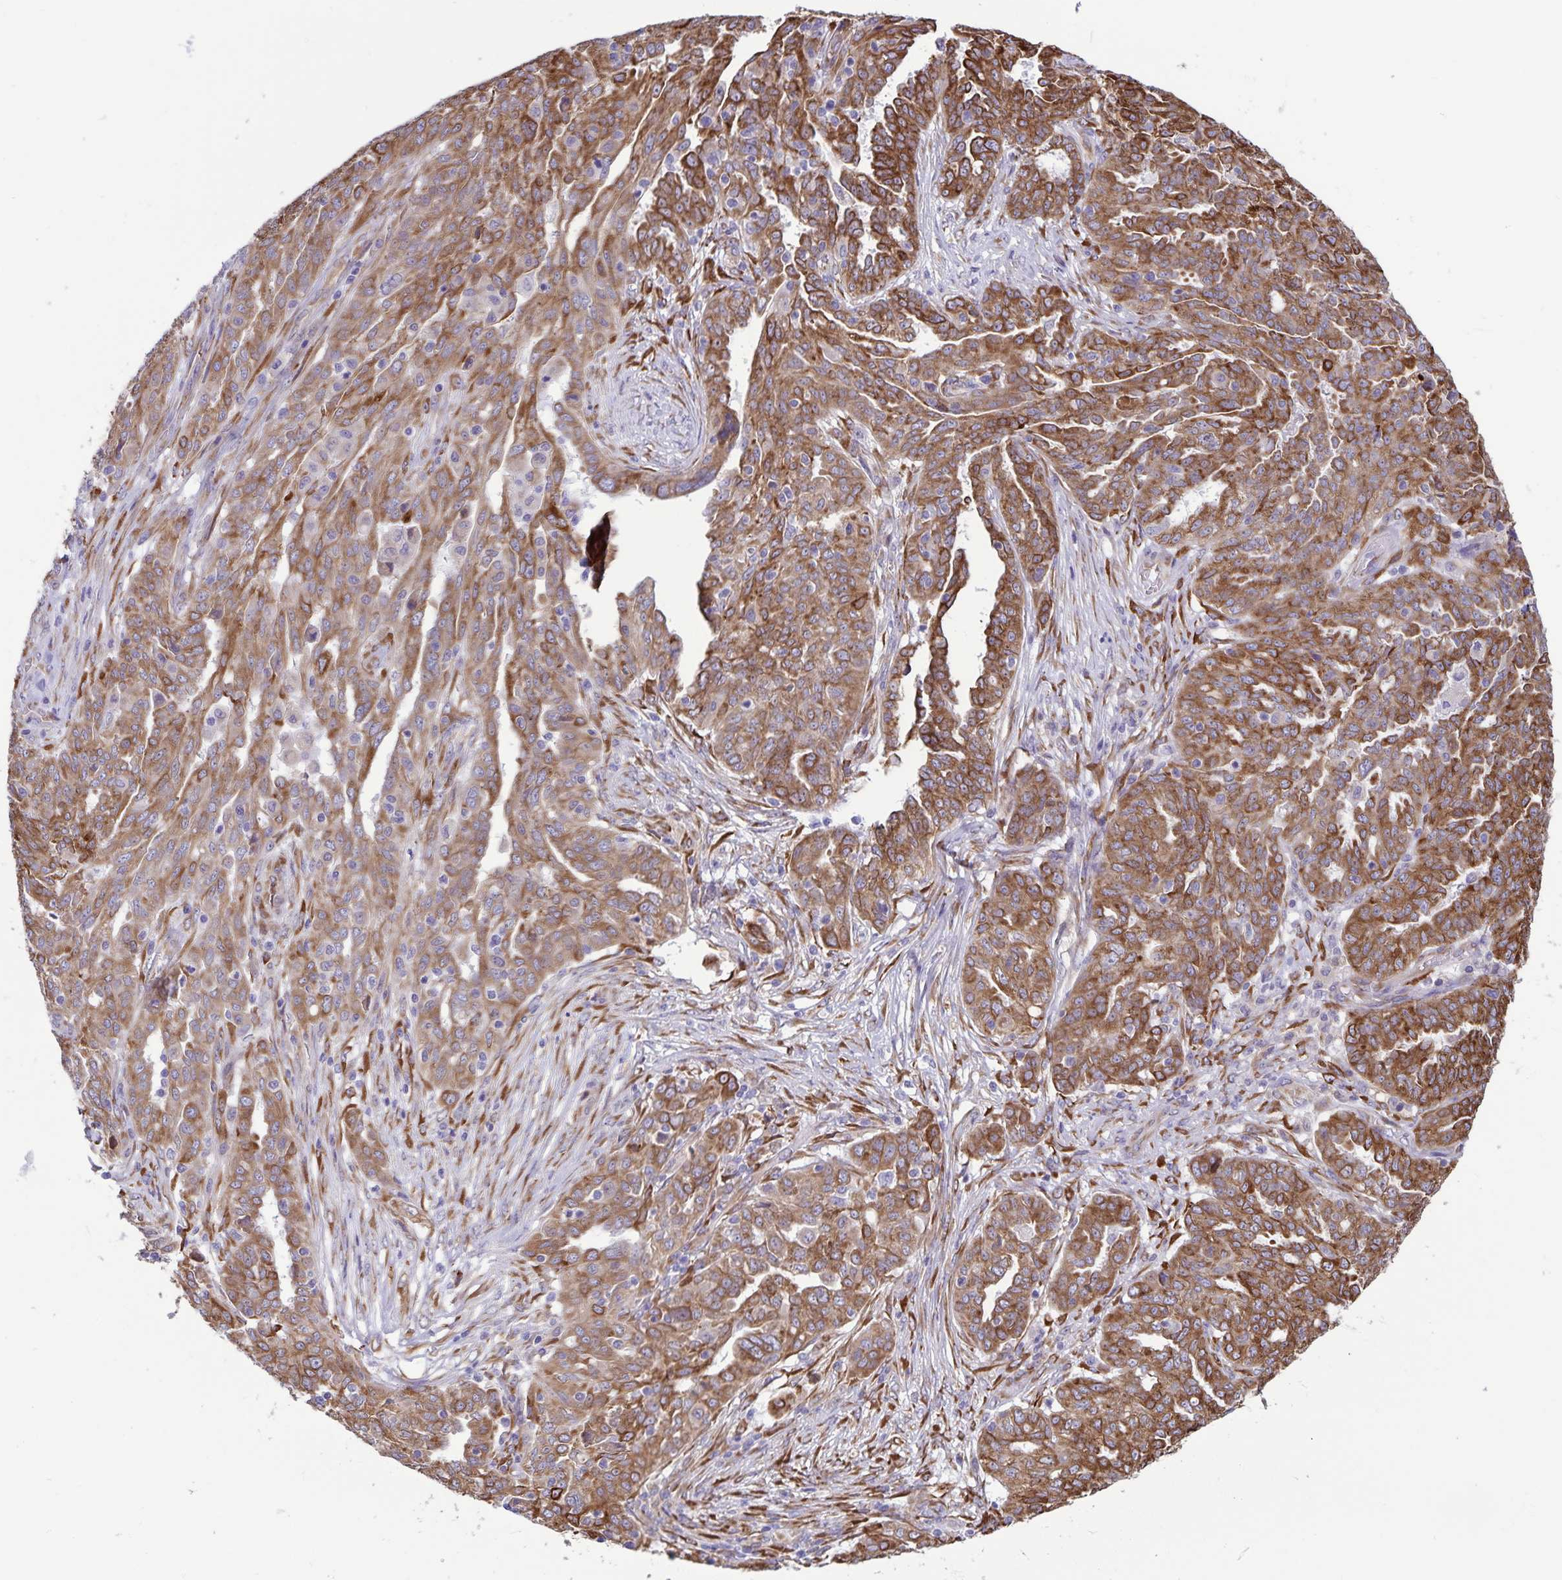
{"staining": {"intensity": "moderate", "quantity": ">75%", "location": "cytoplasmic/membranous"}, "tissue": "ovarian cancer", "cell_type": "Tumor cells", "image_type": "cancer", "snomed": [{"axis": "morphology", "description": "Cystadenocarcinoma, serous, NOS"}, {"axis": "topography", "description": "Ovary"}], "caption": "Ovarian cancer (serous cystadenocarcinoma) was stained to show a protein in brown. There is medium levels of moderate cytoplasmic/membranous expression in approximately >75% of tumor cells. (DAB (3,3'-diaminobenzidine) IHC, brown staining for protein, blue staining for nuclei).", "gene": "RCN1", "patient": {"sex": "female", "age": 67}}